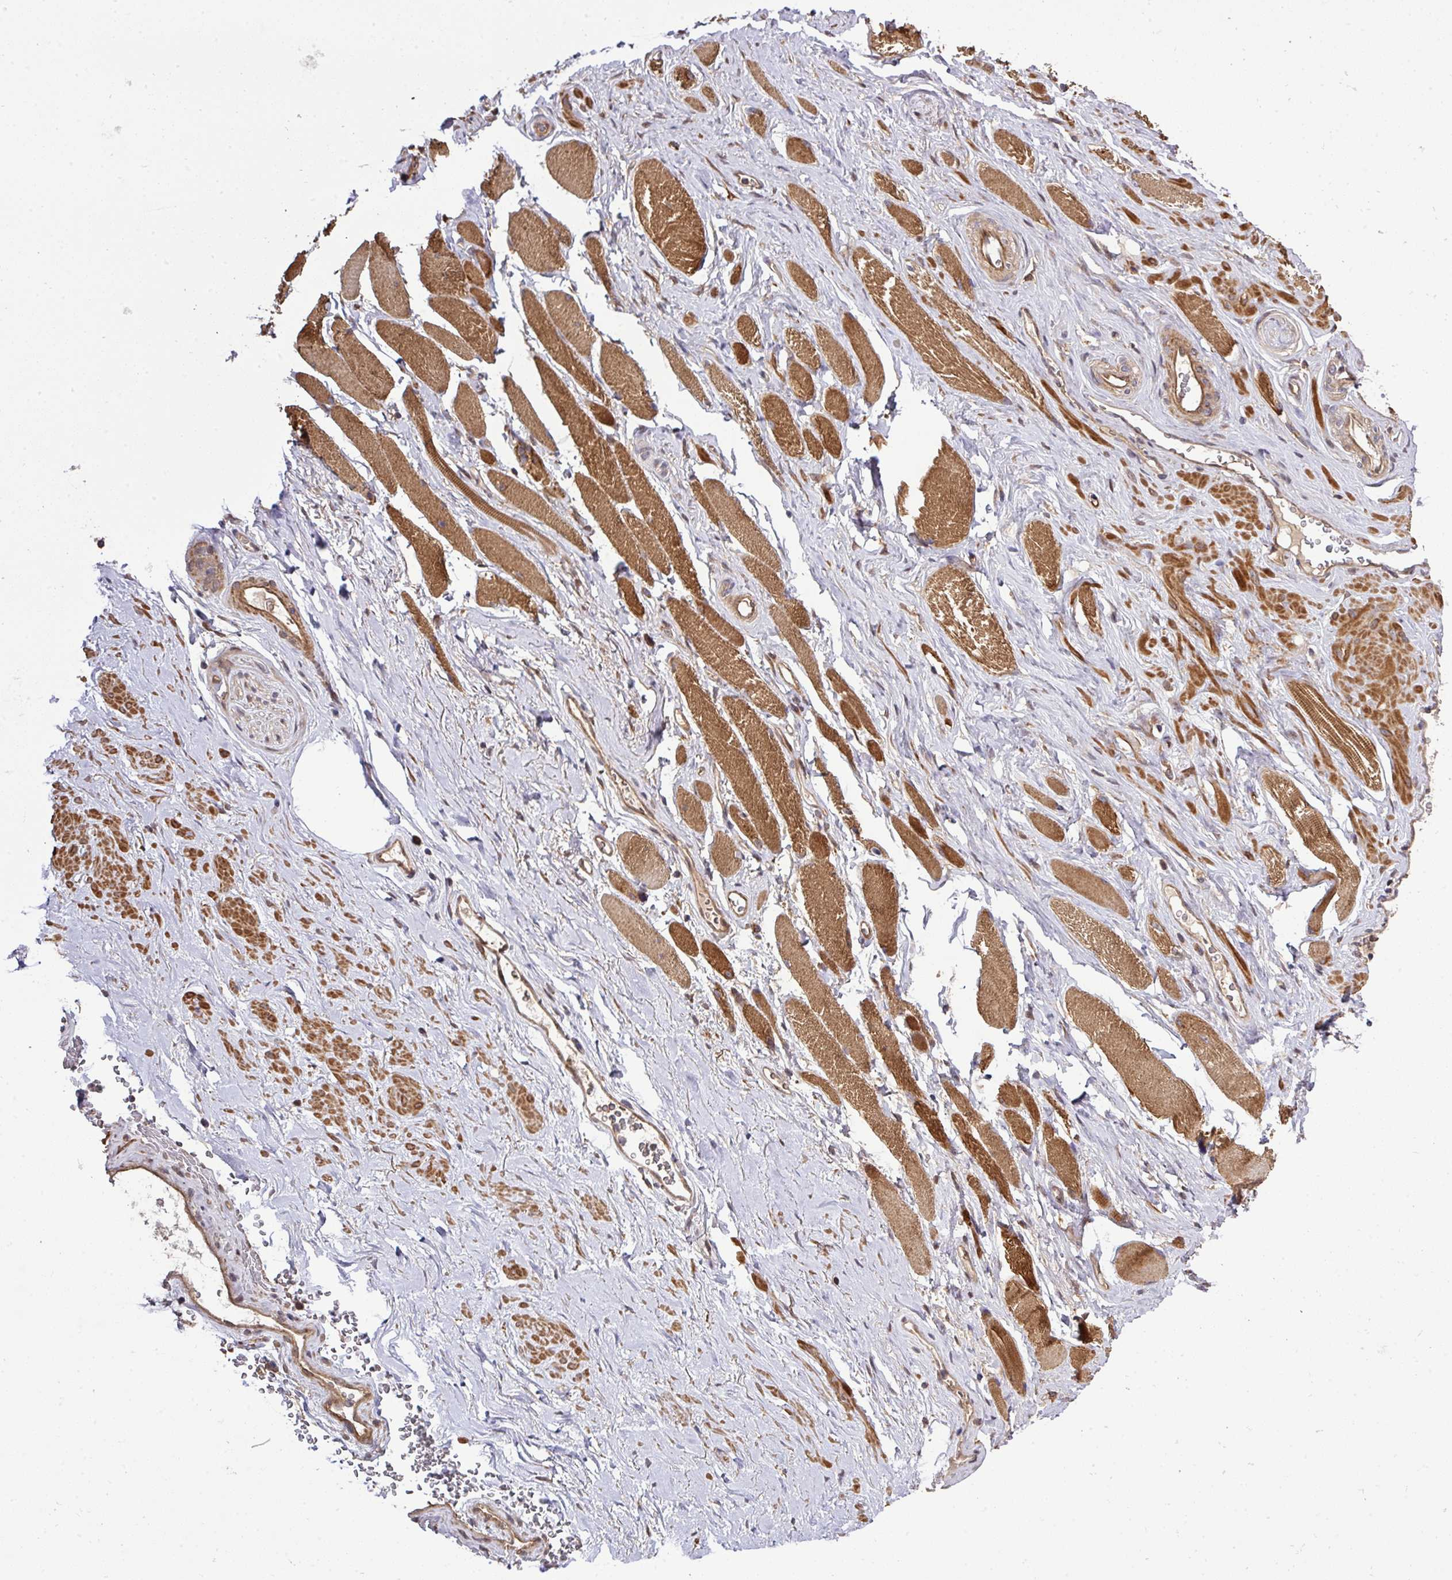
{"staining": {"intensity": "moderate", "quantity": "25%-75%", "location": "cytoplasmic/membranous"}, "tissue": "soft tissue", "cell_type": "Fibroblasts", "image_type": "normal", "snomed": [{"axis": "morphology", "description": "Normal tissue, NOS"}, {"axis": "topography", "description": "Prostate"}, {"axis": "topography", "description": "Peripheral nerve tissue"}], "caption": "Immunohistochemistry (IHC) (DAB) staining of unremarkable soft tissue exhibits moderate cytoplasmic/membranous protein positivity in about 25%-75% of fibroblasts. The staining was performed using DAB, with brown indicating positive protein expression. Nuclei are stained blue with hematoxylin.", "gene": "ARPIN", "patient": {"sex": "male", "age": 61}}